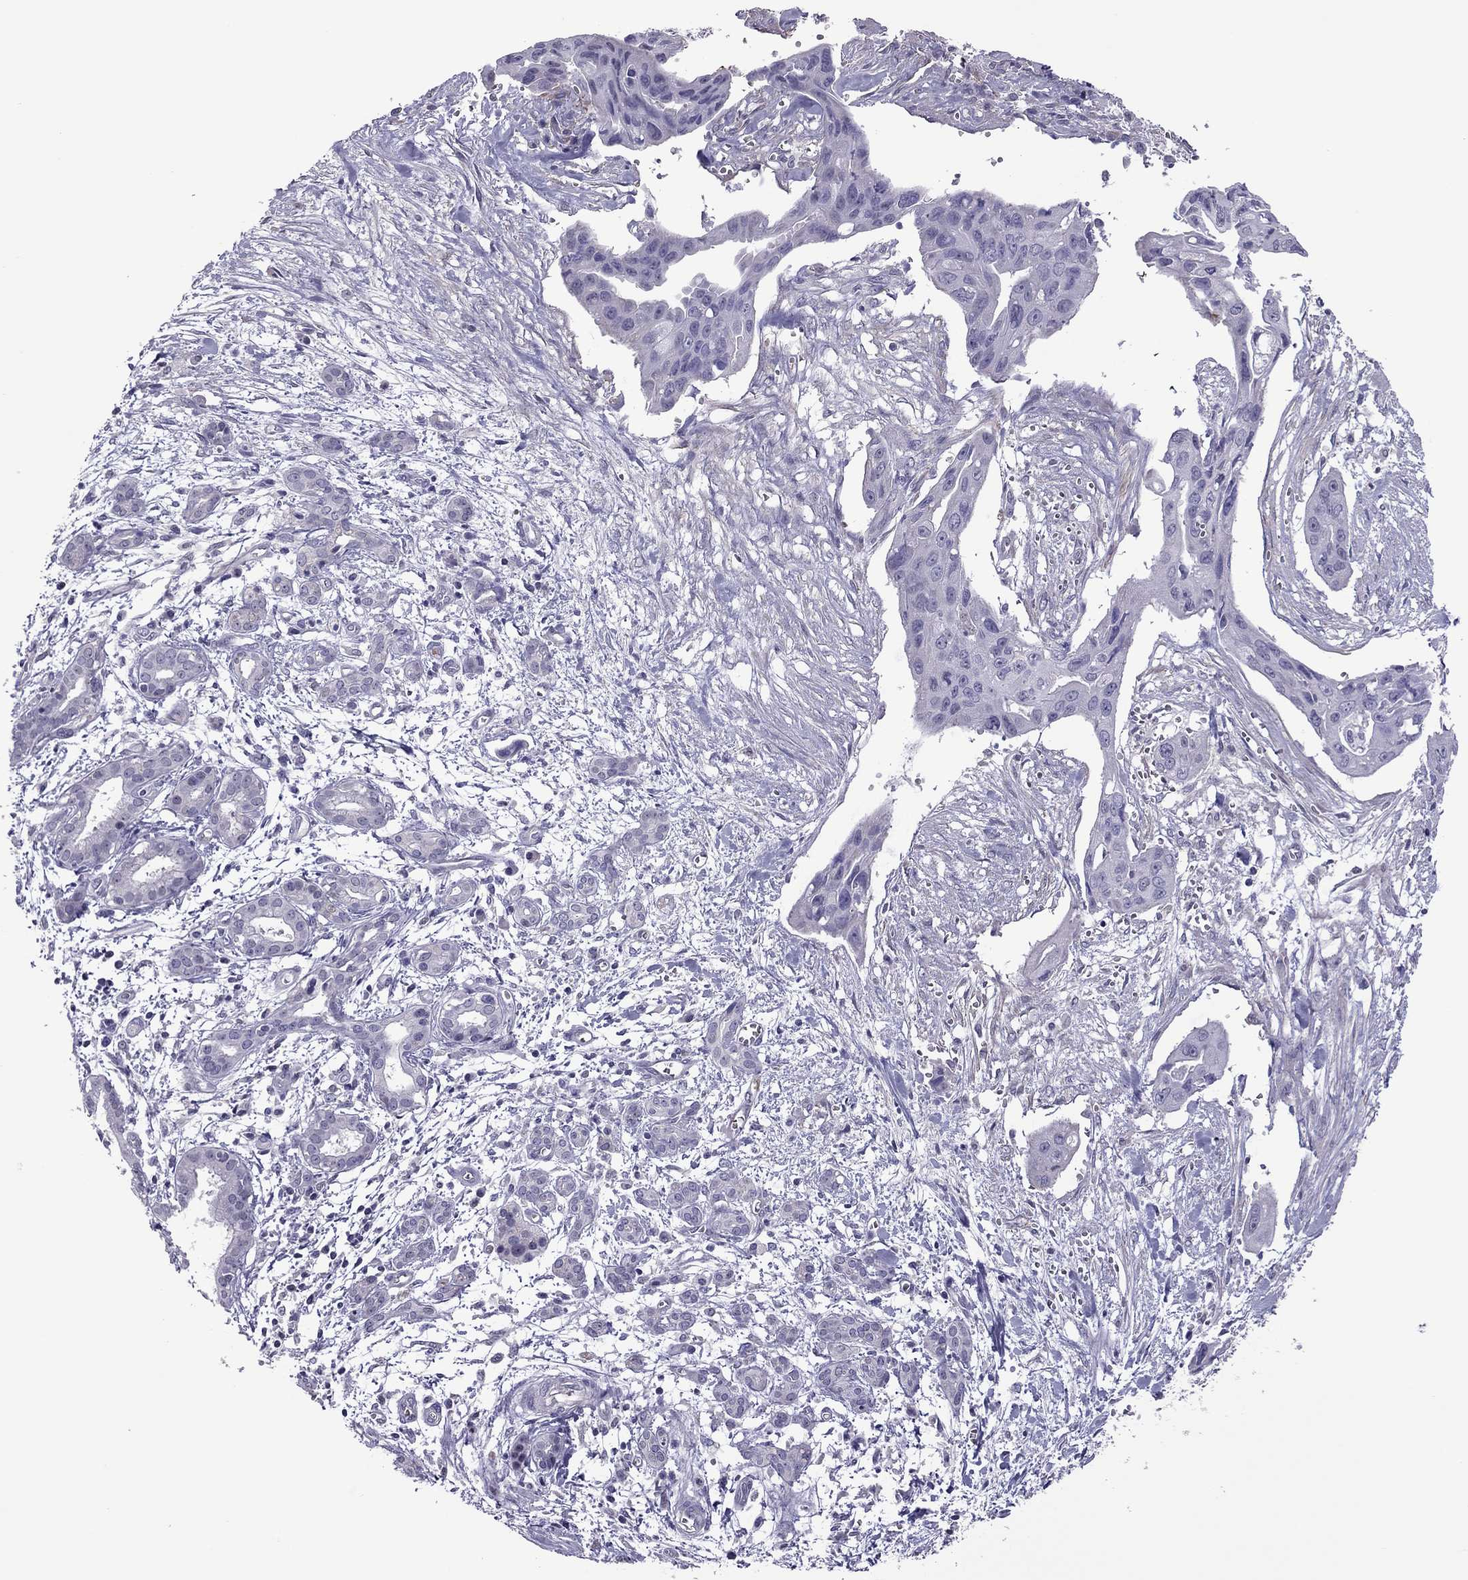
{"staining": {"intensity": "negative", "quantity": "none", "location": "none"}, "tissue": "pancreatic cancer", "cell_type": "Tumor cells", "image_type": "cancer", "snomed": [{"axis": "morphology", "description": "Adenocarcinoma, NOS"}, {"axis": "topography", "description": "Pancreas"}], "caption": "DAB (3,3'-diaminobenzidine) immunohistochemical staining of human pancreatic cancer displays no significant positivity in tumor cells.", "gene": "SLC16A8", "patient": {"sex": "male", "age": 60}}